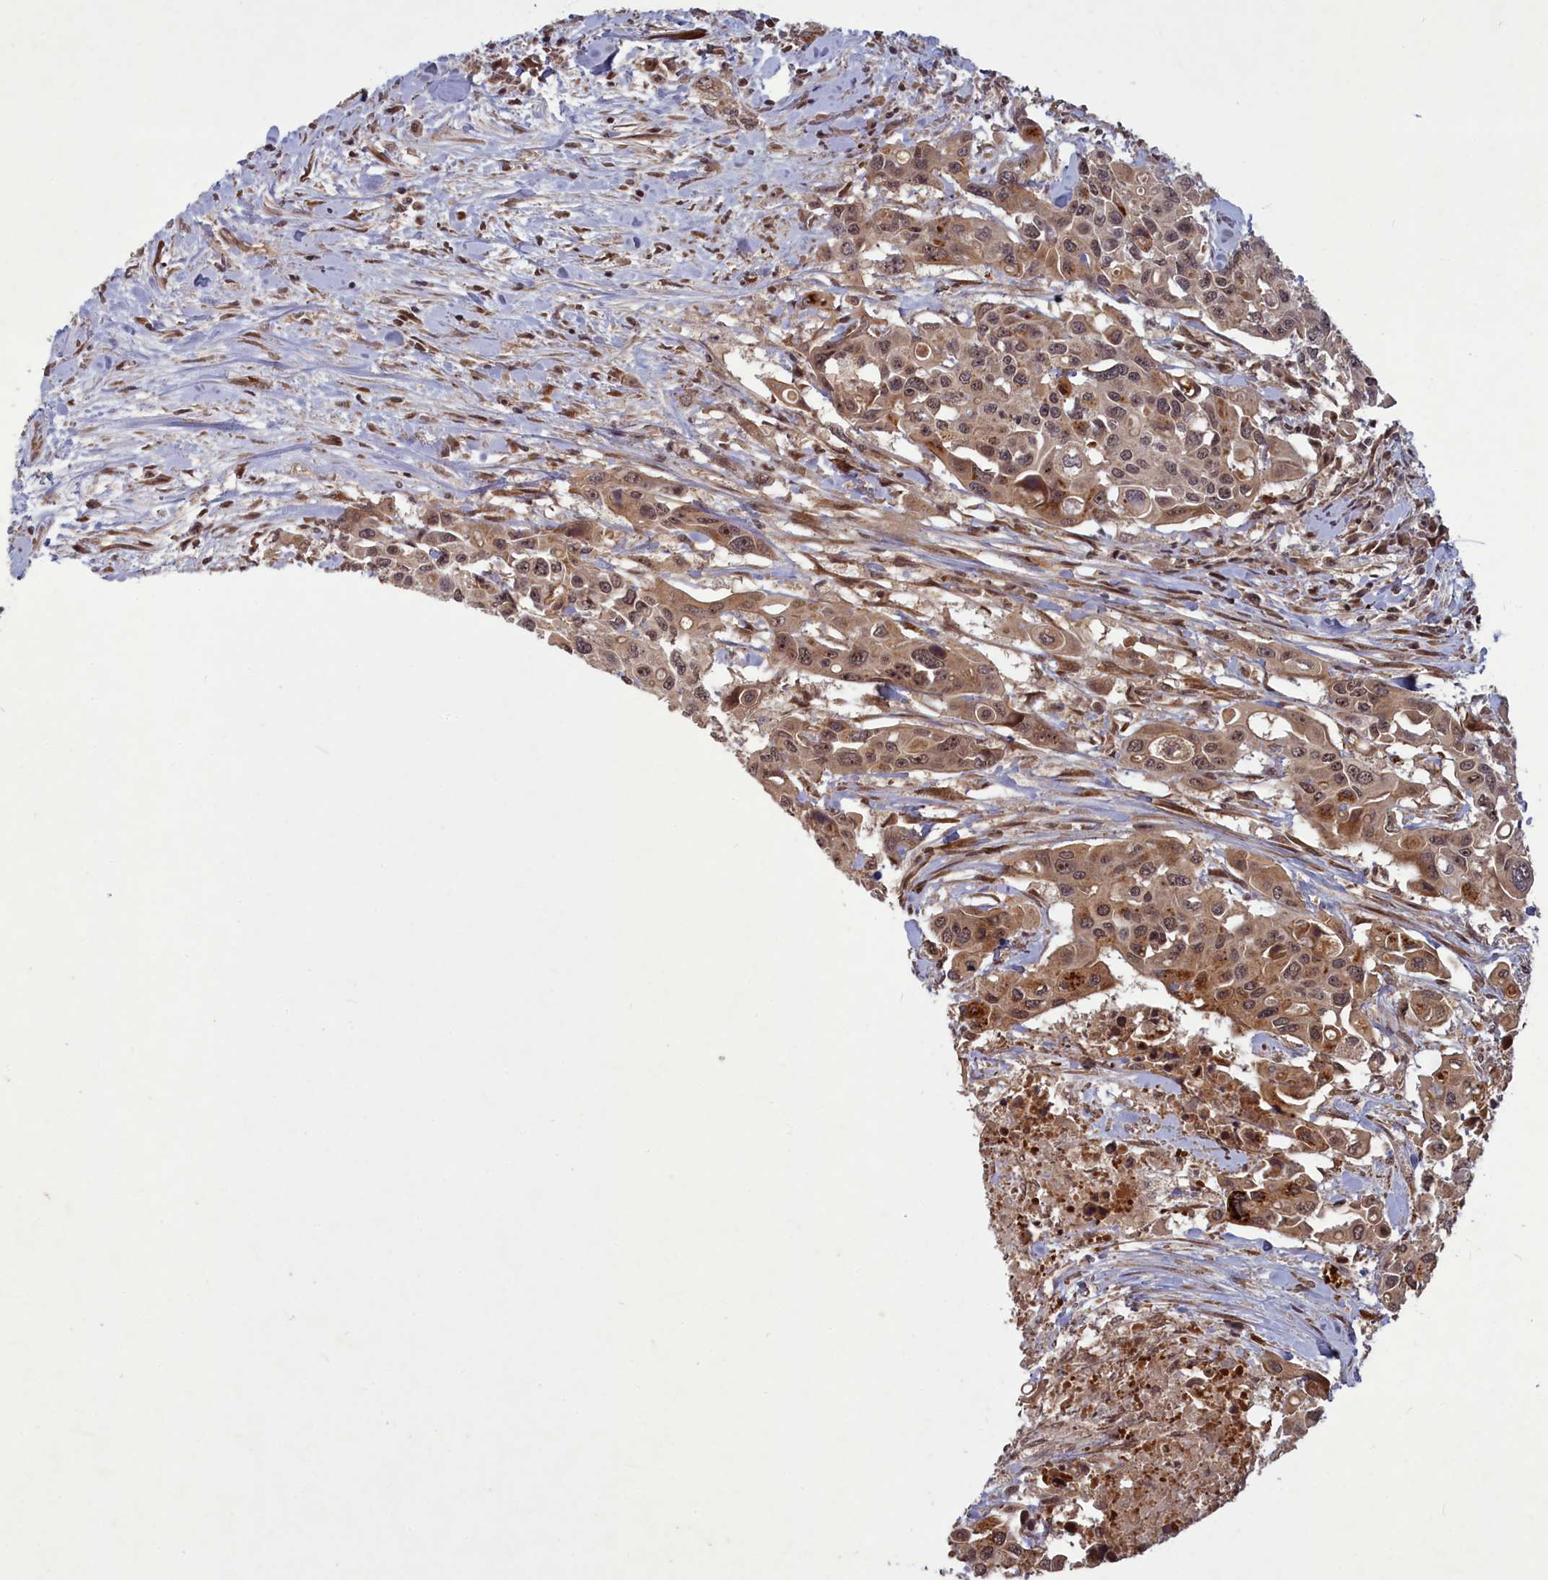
{"staining": {"intensity": "moderate", "quantity": ">75%", "location": "cytoplasmic/membranous,nuclear"}, "tissue": "colorectal cancer", "cell_type": "Tumor cells", "image_type": "cancer", "snomed": [{"axis": "morphology", "description": "Adenocarcinoma, NOS"}, {"axis": "topography", "description": "Colon"}], "caption": "This is a micrograph of IHC staining of colorectal cancer, which shows moderate staining in the cytoplasmic/membranous and nuclear of tumor cells.", "gene": "SRMS", "patient": {"sex": "male", "age": 77}}